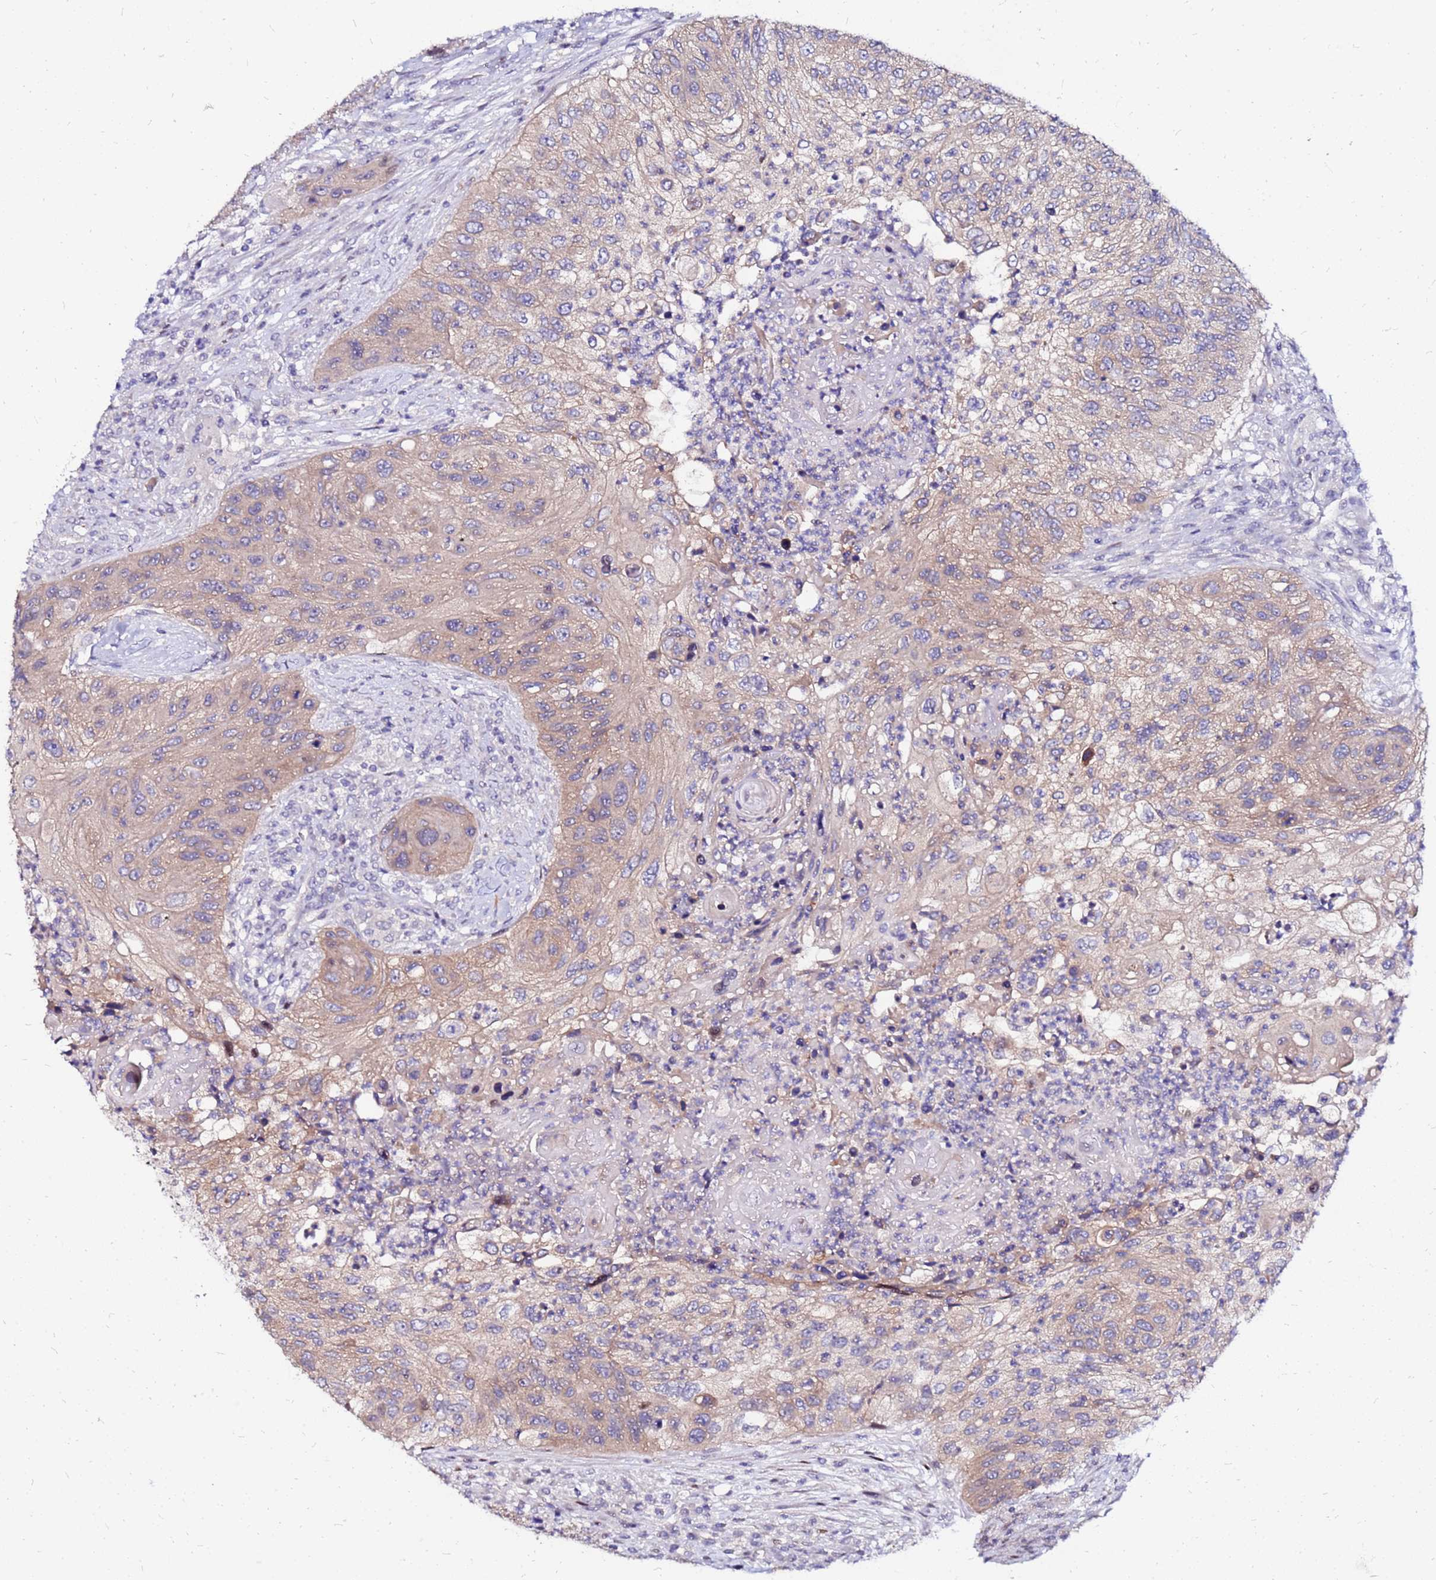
{"staining": {"intensity": "weak", "quantity": "25%-75%", "location": "cytoplasmic/membranous"}, "tissue": "urothelial cancer", "cell_type": "Tumor cells", "image_type": "cancer", "snomed": [{"axis": "morphology", "description": "Urothelial carcinoma, High grade"}, {"axis": "topography", "description": "Urinary bladder"}], "caption": "Immunohistochemistry (DAB) staining of high-grade urothelial carcinoma demonstrates weak cytoplasmic/membranous protein positivity in about 25%-75% of tumor cells.", "gene": "ARHGEF5", "patient": {"sex": "female", "age": 60}}